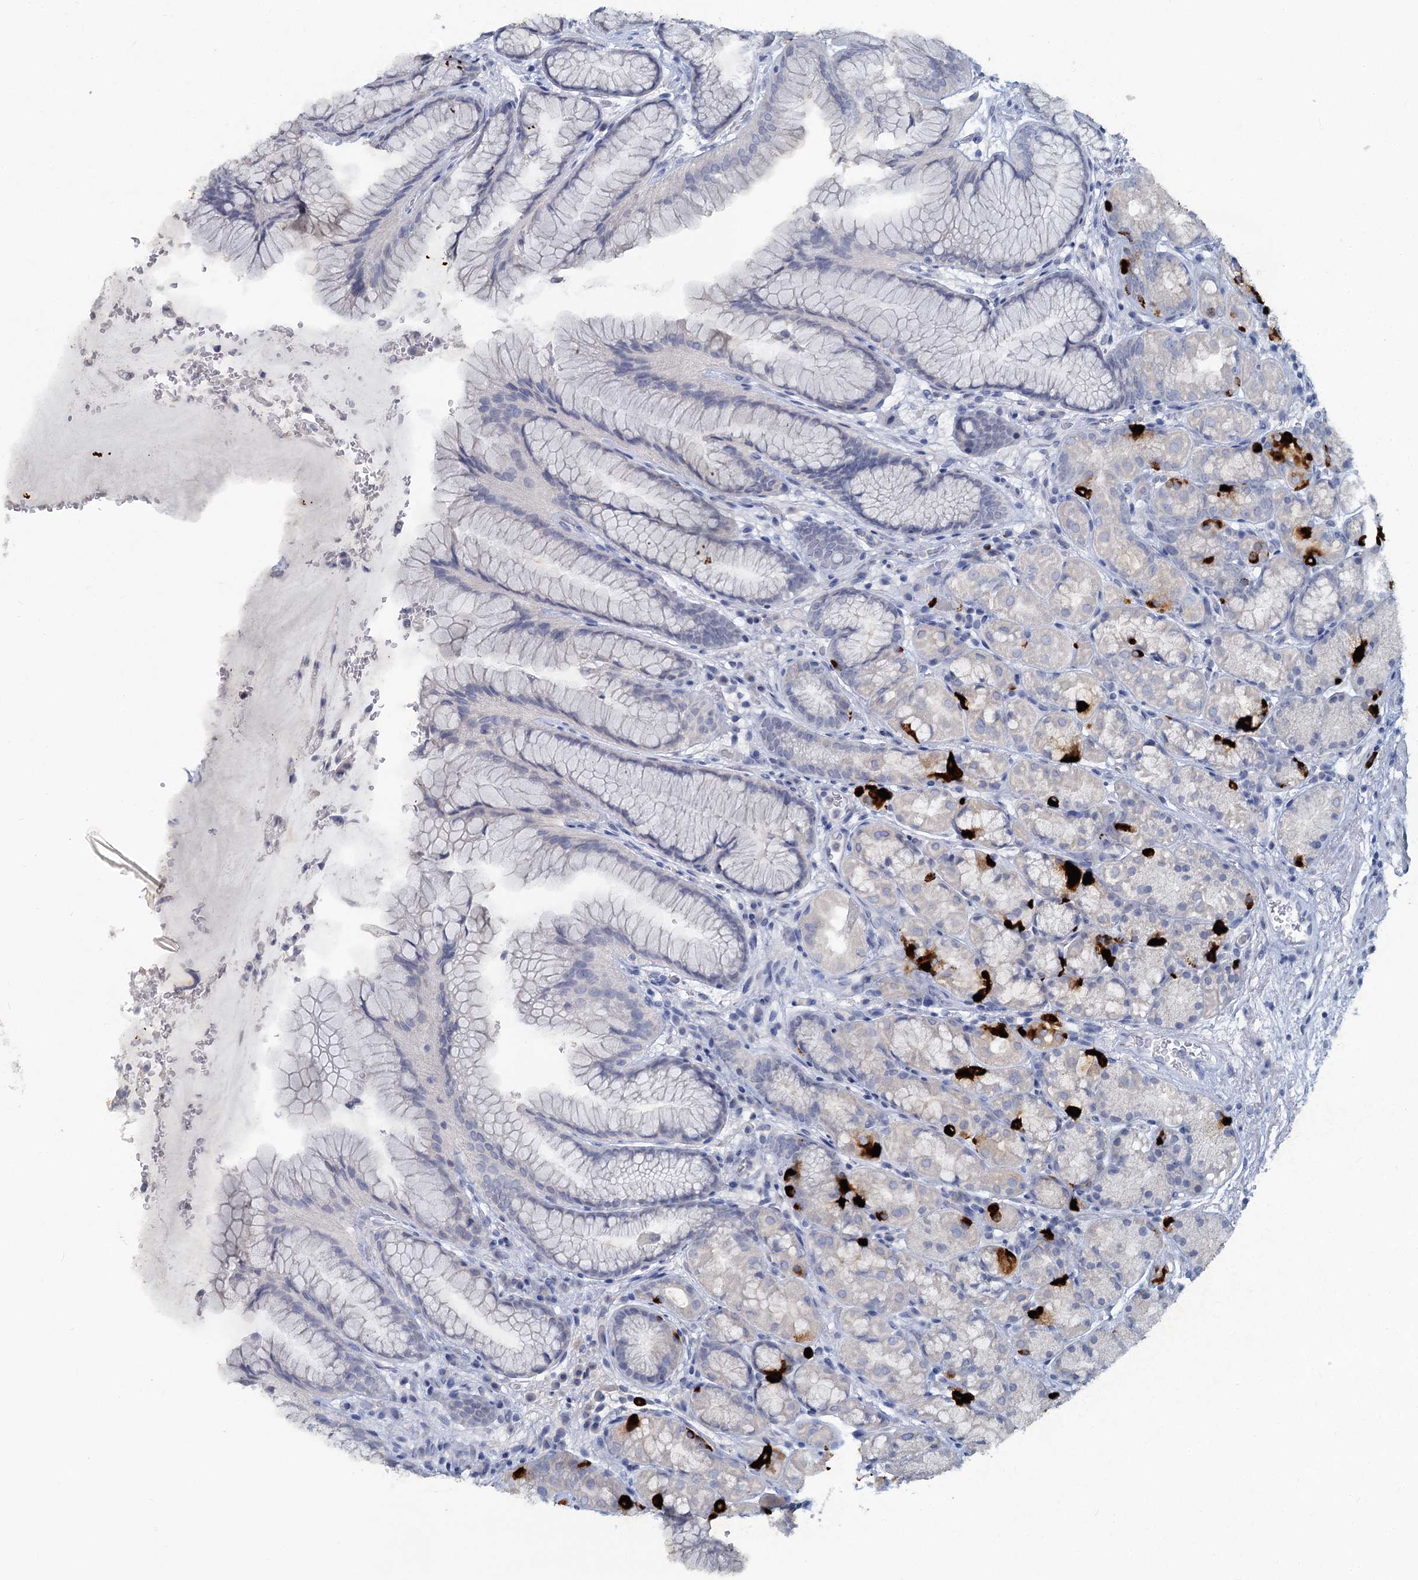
{"staining": {"intensity": "strong", "quantity": "<25%", "location": "cytoplasmic/membranous"}, "tissue": "stomach", "cell_type": "Glandular cells", "image_type": "normal", "snomed": [{"axis": "morphology", "description": "Normal tissue, NOS"}, {"axis": "topography", "description": "Stomach"}], "caption": "Immunohistochemical staining of unremarkable stomach displays medium levels of strong cytoplasmic/membranous positivity in approximately <25% of glandular cells. The staining is performed using DAB brown chromogen to label protein expression. The nuclei are counter-stained blue using hematoxylin.", "gene": "CHGA", "patient": {"sex": "male", "age": 63}}